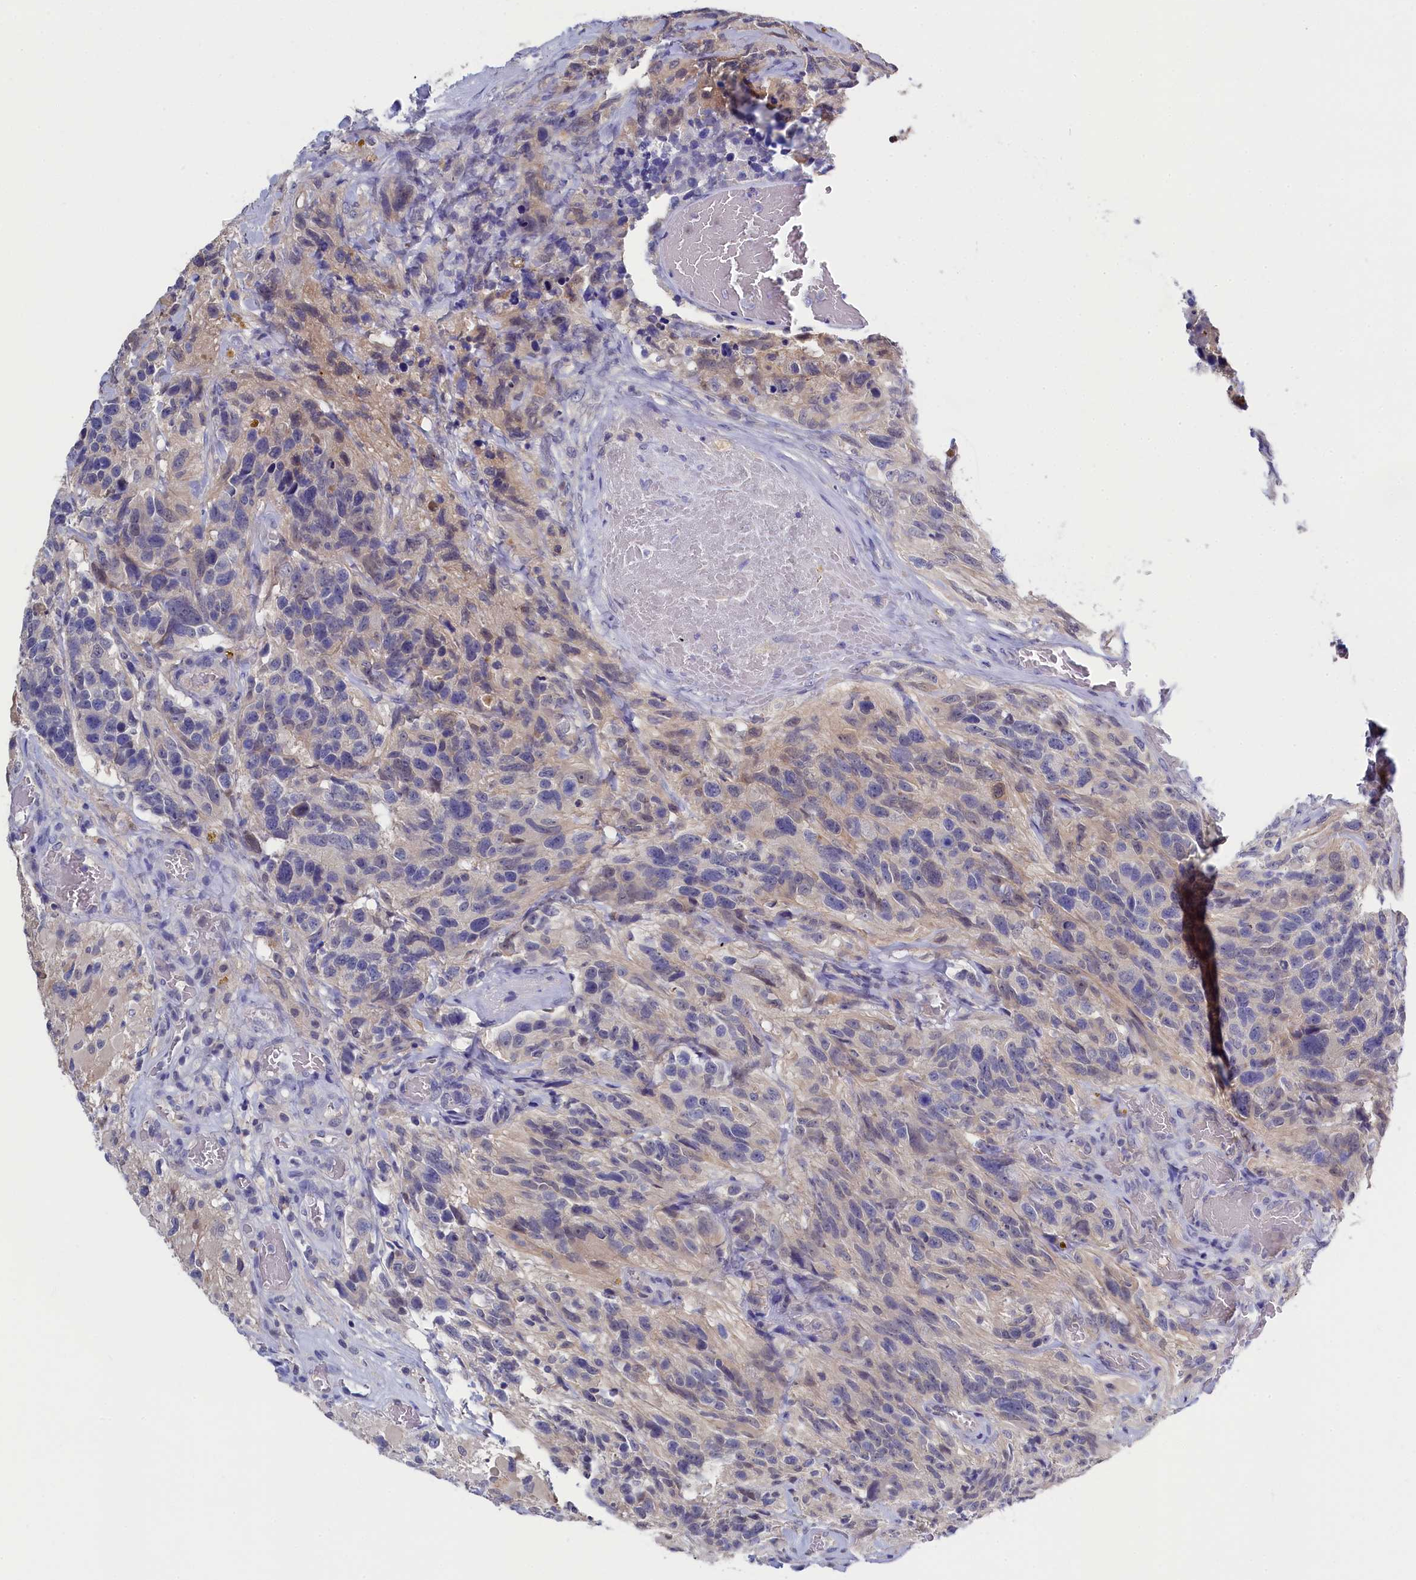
{"staining": {"intensity": "weak", "quantity": "<25%", "location": "nuclear"}, "tissue": "glioma", "cell_type": "Tumor cells", "image_type": "cancer", "snomed": [{"axis": "morphology", "description": "Glioma, malignant, High grade"}, {"axis": "topography", "description": "Brain"}], "caption": "IHC of malignant high-grade glioma displays no staining in tumor cells.", "gene": "C11orf54", "patient": {"sex": "male", "age": 69}}